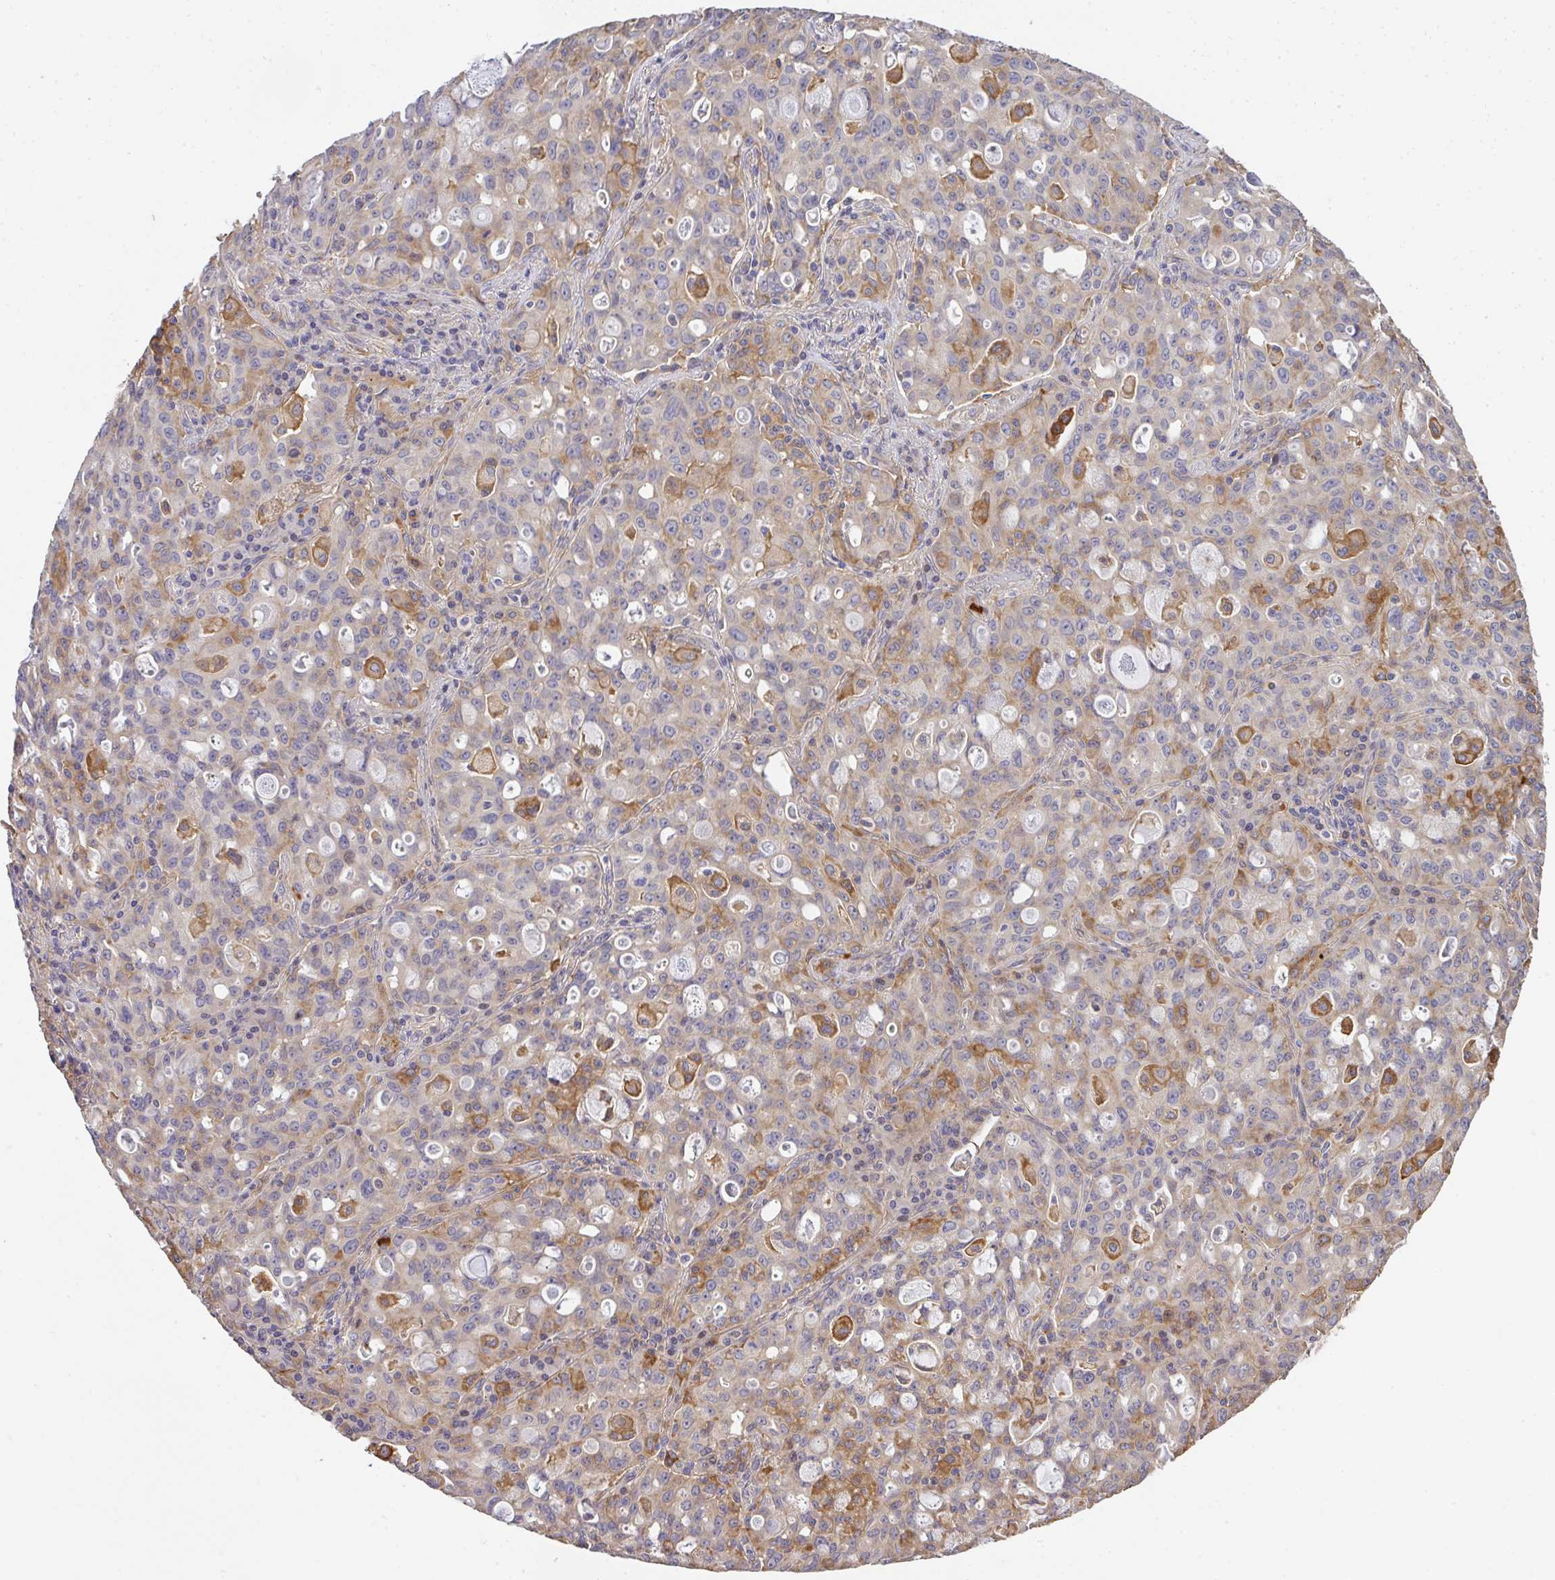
{"staining": {"intensity": "moderate", "quantity": "<25%", "location": "cytoplasmic/membranous"}, "tissue": "lung cancer", "cell_type": "Tumor cells", "image_type": "cancer", "snomed": [{"axis": "morphology", "description": "Adenocarcinoma, NOS"}, {"axis": "topography", "description": "Lung"}], "caption": "Immunohistochemical staining of lung adenocarcinoma demonstrates low levels of moderate cytoplasmic/membranous protein positivity in approximately <25% of tumor cells.", "gene": "EEF1AKMT1", "patient": {"sex": "female", "age": 44}}